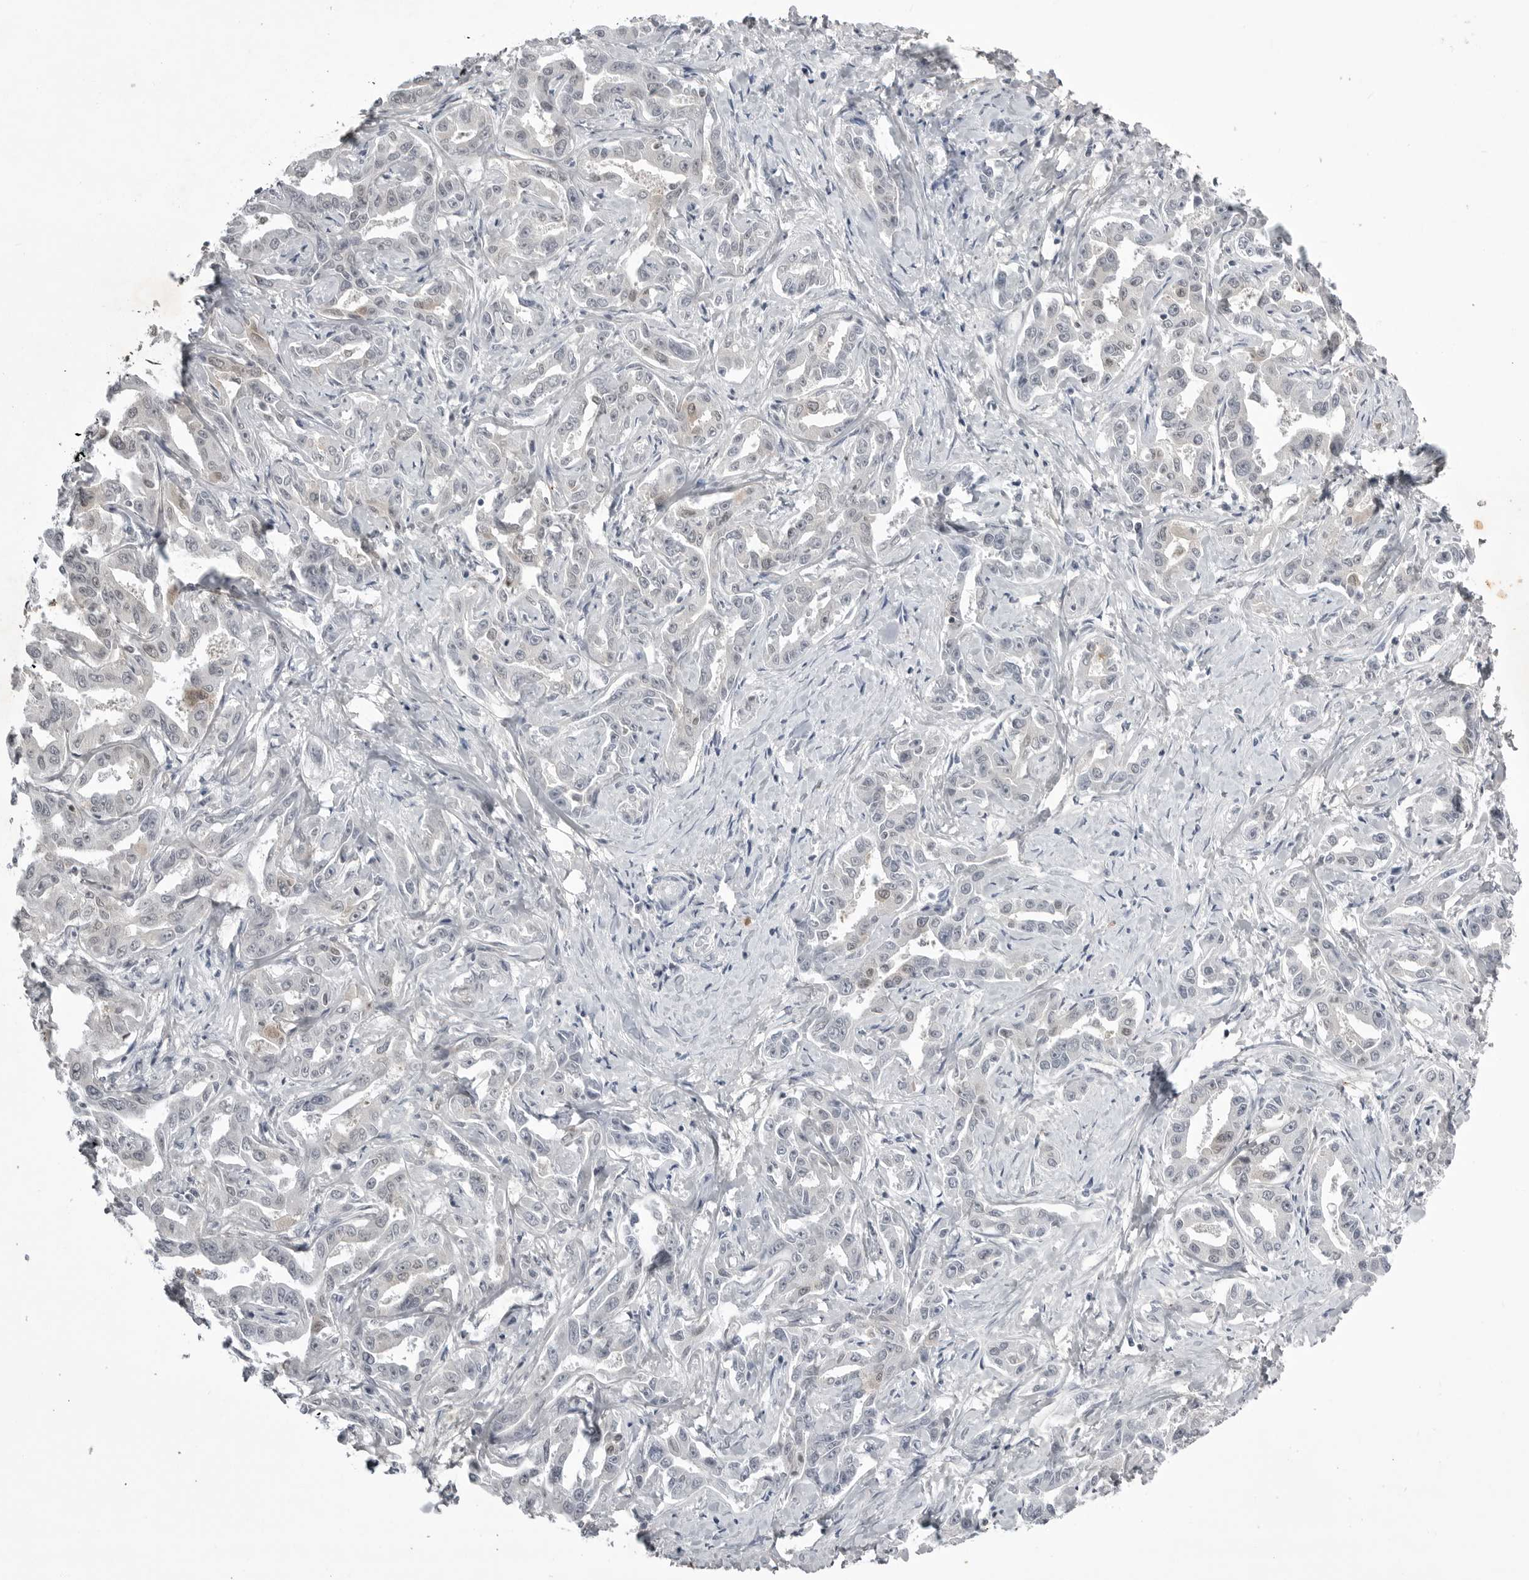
{"staining": {"intensity": "negative", "quantity": "none", "location": "none"}, "tissue": "liver cancer", "cell_type": "Tumor cells", "image_type": "cancer", "snomed": [{"axis": "morphology", "description": "Cholangiocarcinoma"}, {"axis": "topography", "description": "Liver"}], "caption": "Micrograph shows no significant protein expression in tumor cells of liver cancer (cholangiocarcinoma). The staining was performed using DAB to visualize the protein expression in brown, while the nuclei were stained in blue with hematoxylin (Magnification: 20x).", "gene": "RRM1", "patient": {"sex": "male", "age": 59}}